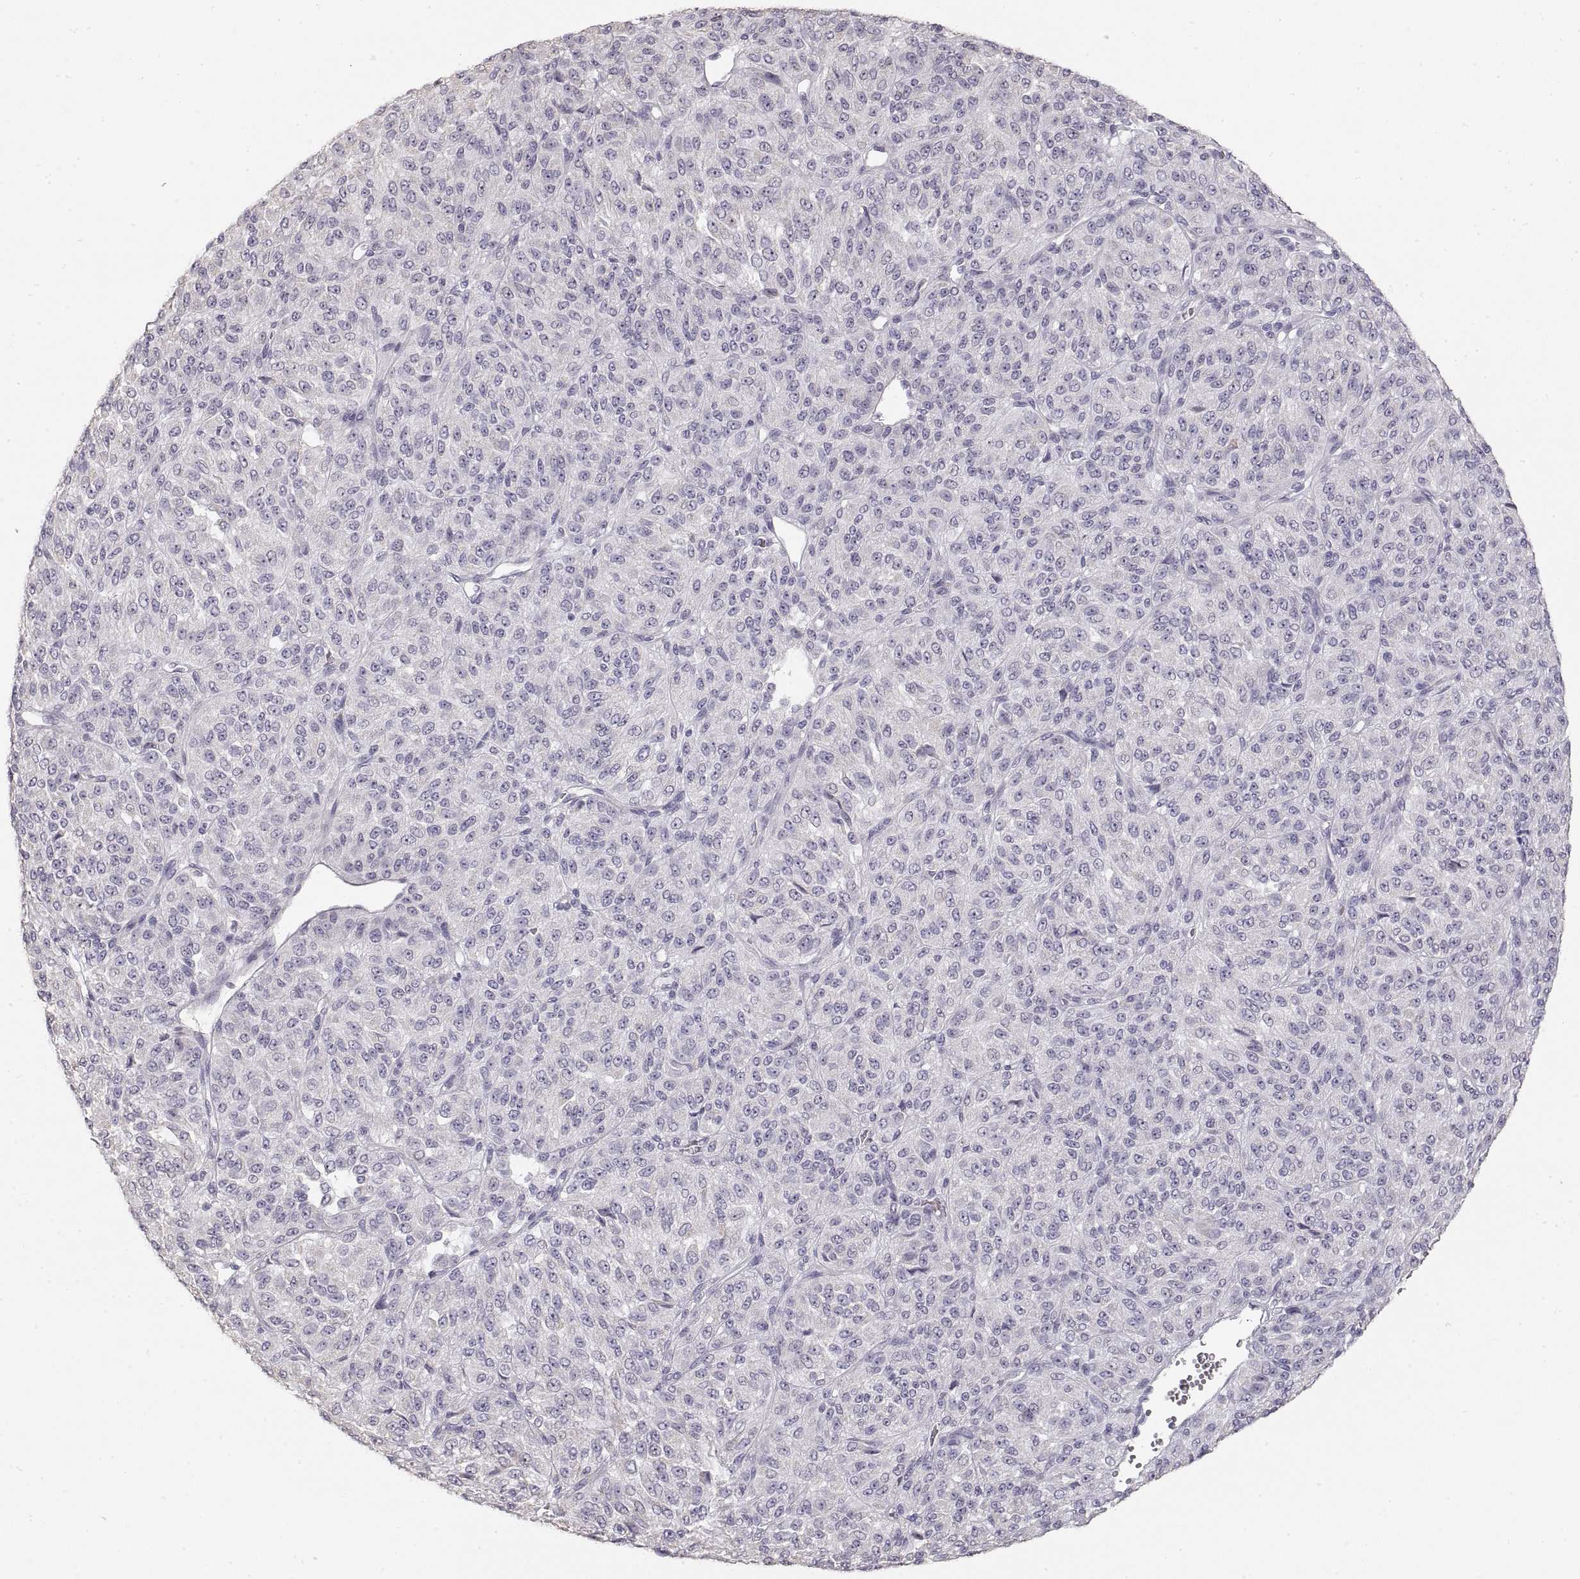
{"staining": {"intensity": "negative", "quantity": "none", "location": "none"}, "tissue": "melanoma", "cell_type": "Tumor cells", "image_type": "cancer", "snomed": [{"axis": "morphology", "description": "Malignant melanoma, Metastatic site"}, {"axis": "topography", "description": "Brain"}], "caption": "Melanoma stained for a protein using immunohistochemistry (IHC) displays no expression tumor cells.", "gene": "ZP3", "patient": {"sex": "female", "age": 56}}